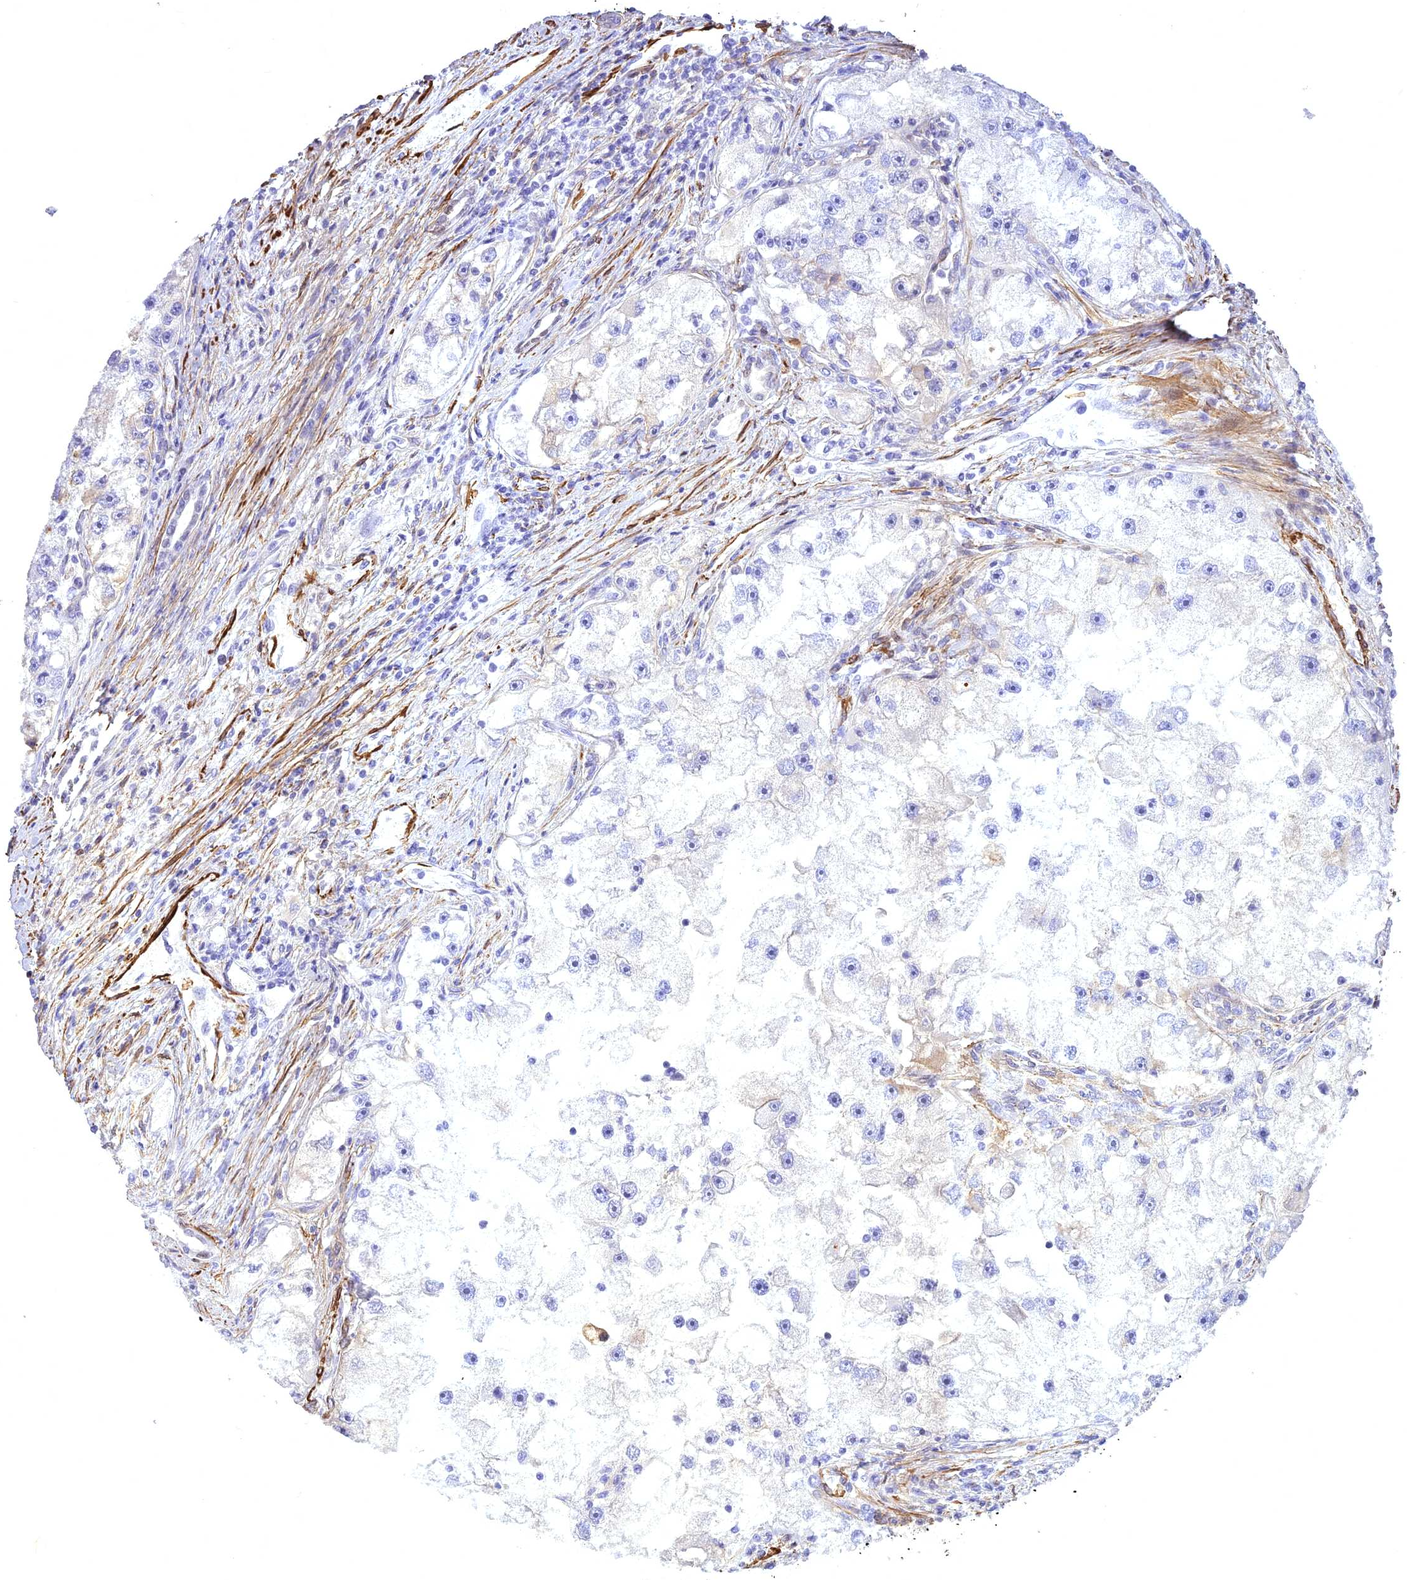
{"staining": {"intensity": "negative", "quantity": "none", "location": "none"}, "tissue": "renal cancer", "cell_type": "Tumor cells", "image_type": "cancer", "snomed": [{"axis": "morphology", "description": "Adenocarcinoma, NOS"}, {"axis": "topography", "description": "Kidney"}], "caption": "Immunohistochemical staining of human renal cancer (adenocarcinoma) reveals no significant staining in tumor cells.", "gene": "CENPV", "patient": {"sex": "male", "age": 63}}